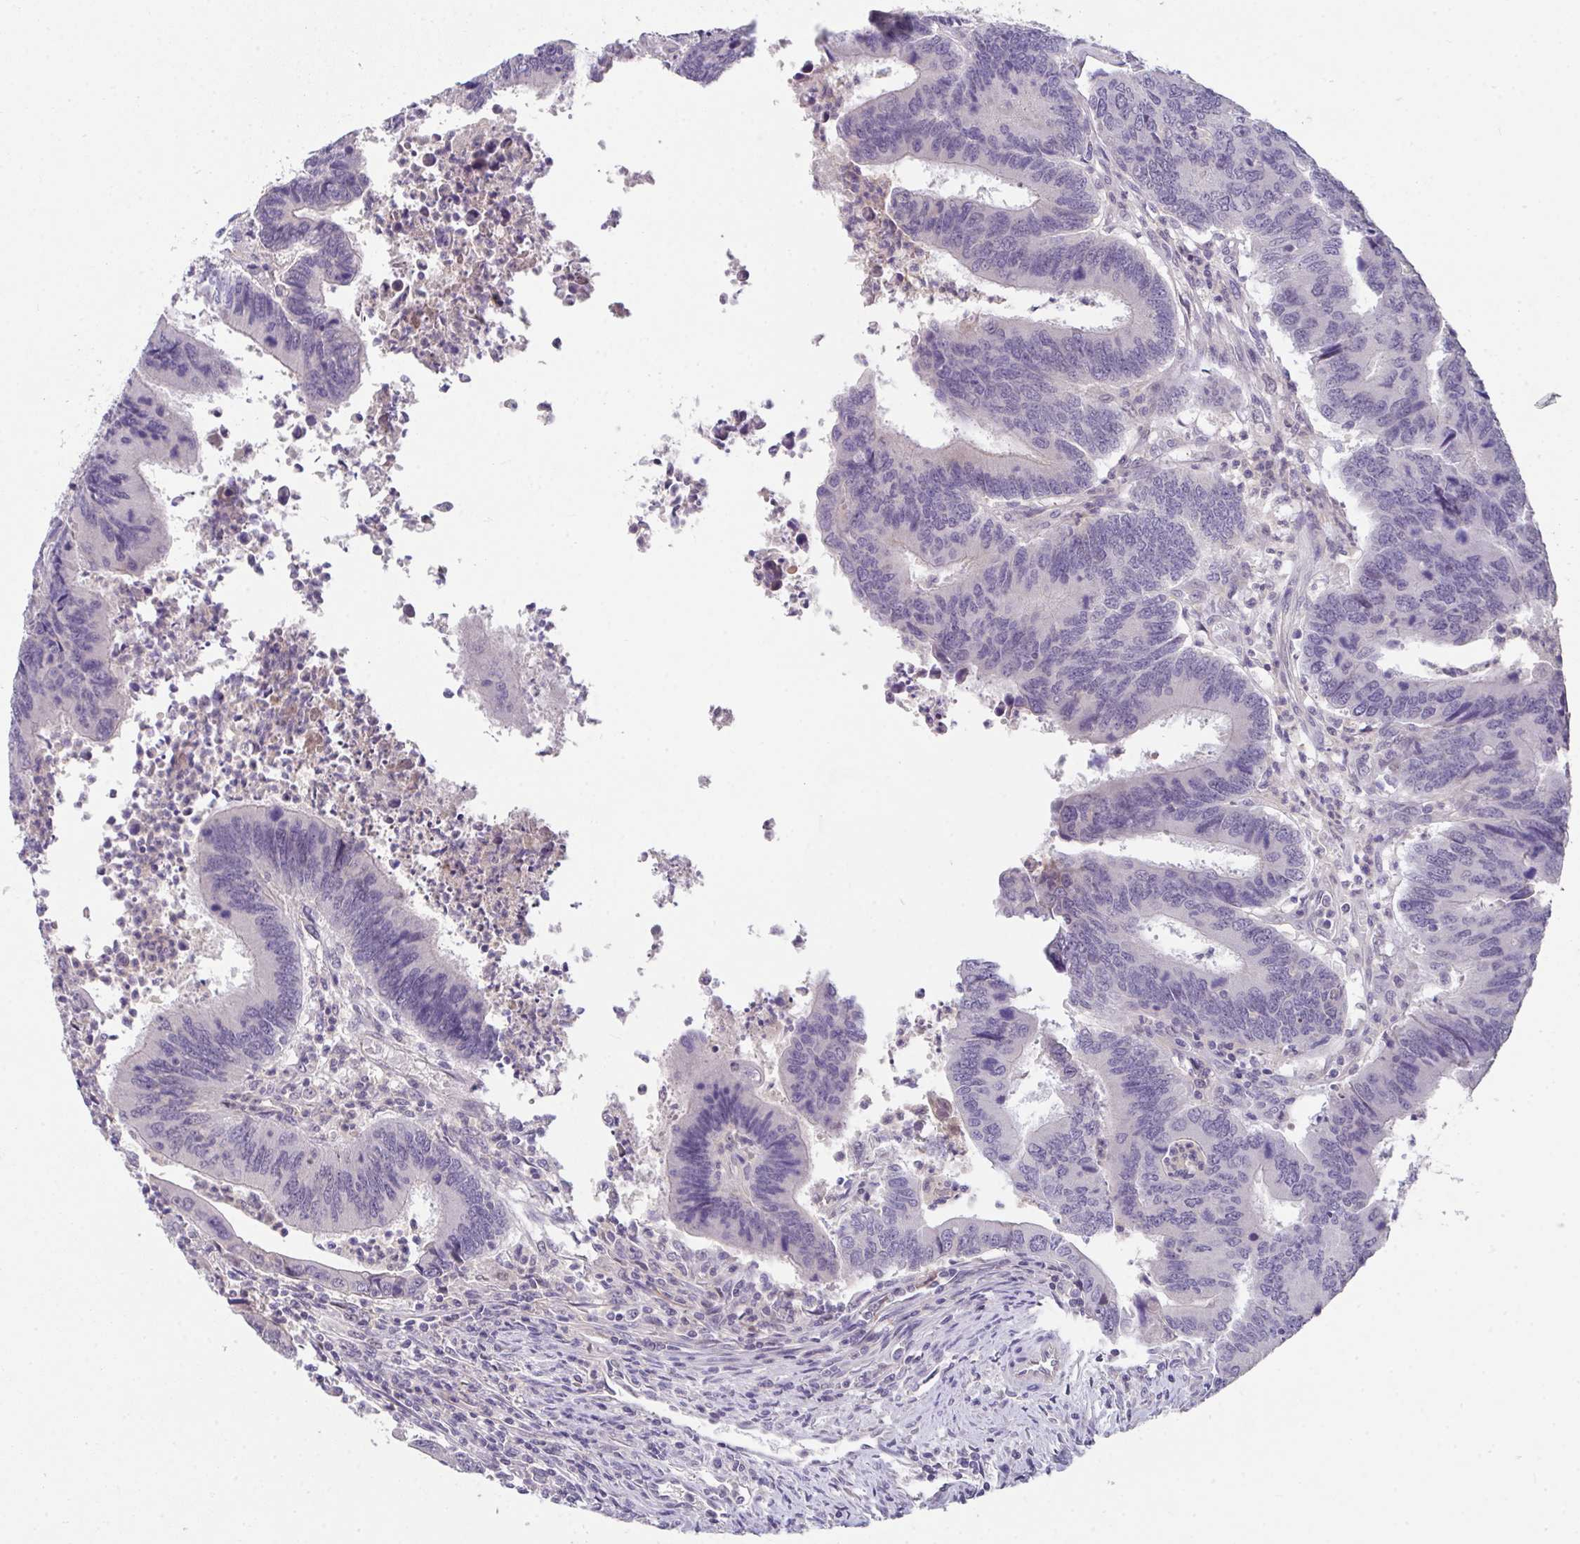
{"staining": {"intensity": "negative", "quantity": "none", "location": "none"}, "tissue": "colorectal cancer", "cell_type": "Tumor cells", "image_type": "cancer", "snomed": [{"axis": "morphology", "description": "Adenocarcinoma, NOS"}, {"axis": "topography", "description": "Colon"}], "caption": "A micrograph of adenocarcinoma (colorectal) stained for a protein displays no brown staining in tumor cells. The staining was performed using DAB to visualize the protein expression in brown, while the nuclei were stained in blue with hematoxylin (Magnification: 20x).", "gene": "GLTPD2", "patient": {"sex": "female", "age": 67}}